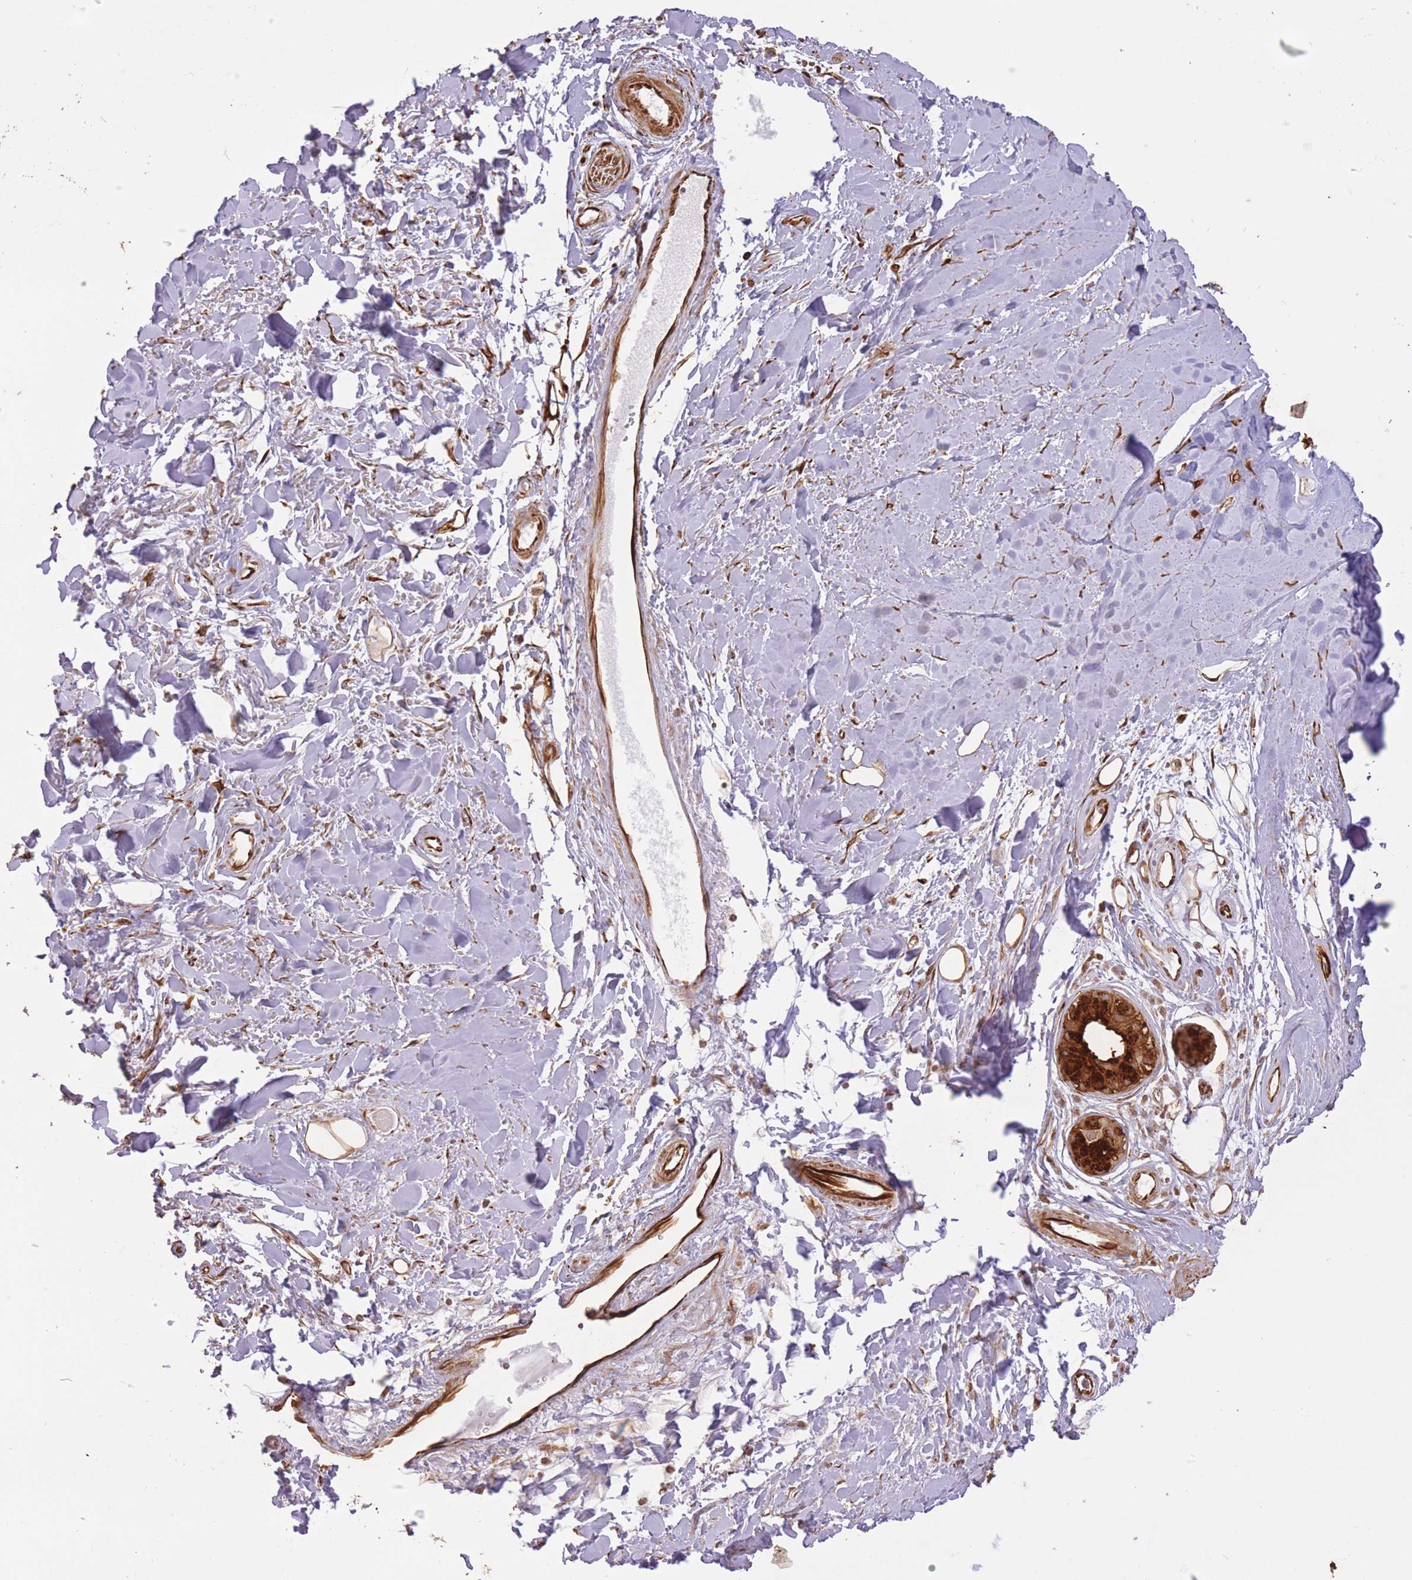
{"staining": {"intensity": "negative", "quantity": "none", "location": "none"}, "tissue": "soft tissue", "cell_type": "Chondrocytes", "image_type": "normal", "snomed": [{"axis": "morphology", "description": "Normal tissue, NOS"}, {"axis": "topography", "description": "Cartilage tissue"}], "caption": "The histopathology image exhibits no significant staining in chondrocytes of soft tissue.", "gene": "ERBB3", "patient": {"sex": "male", "age": 57}}